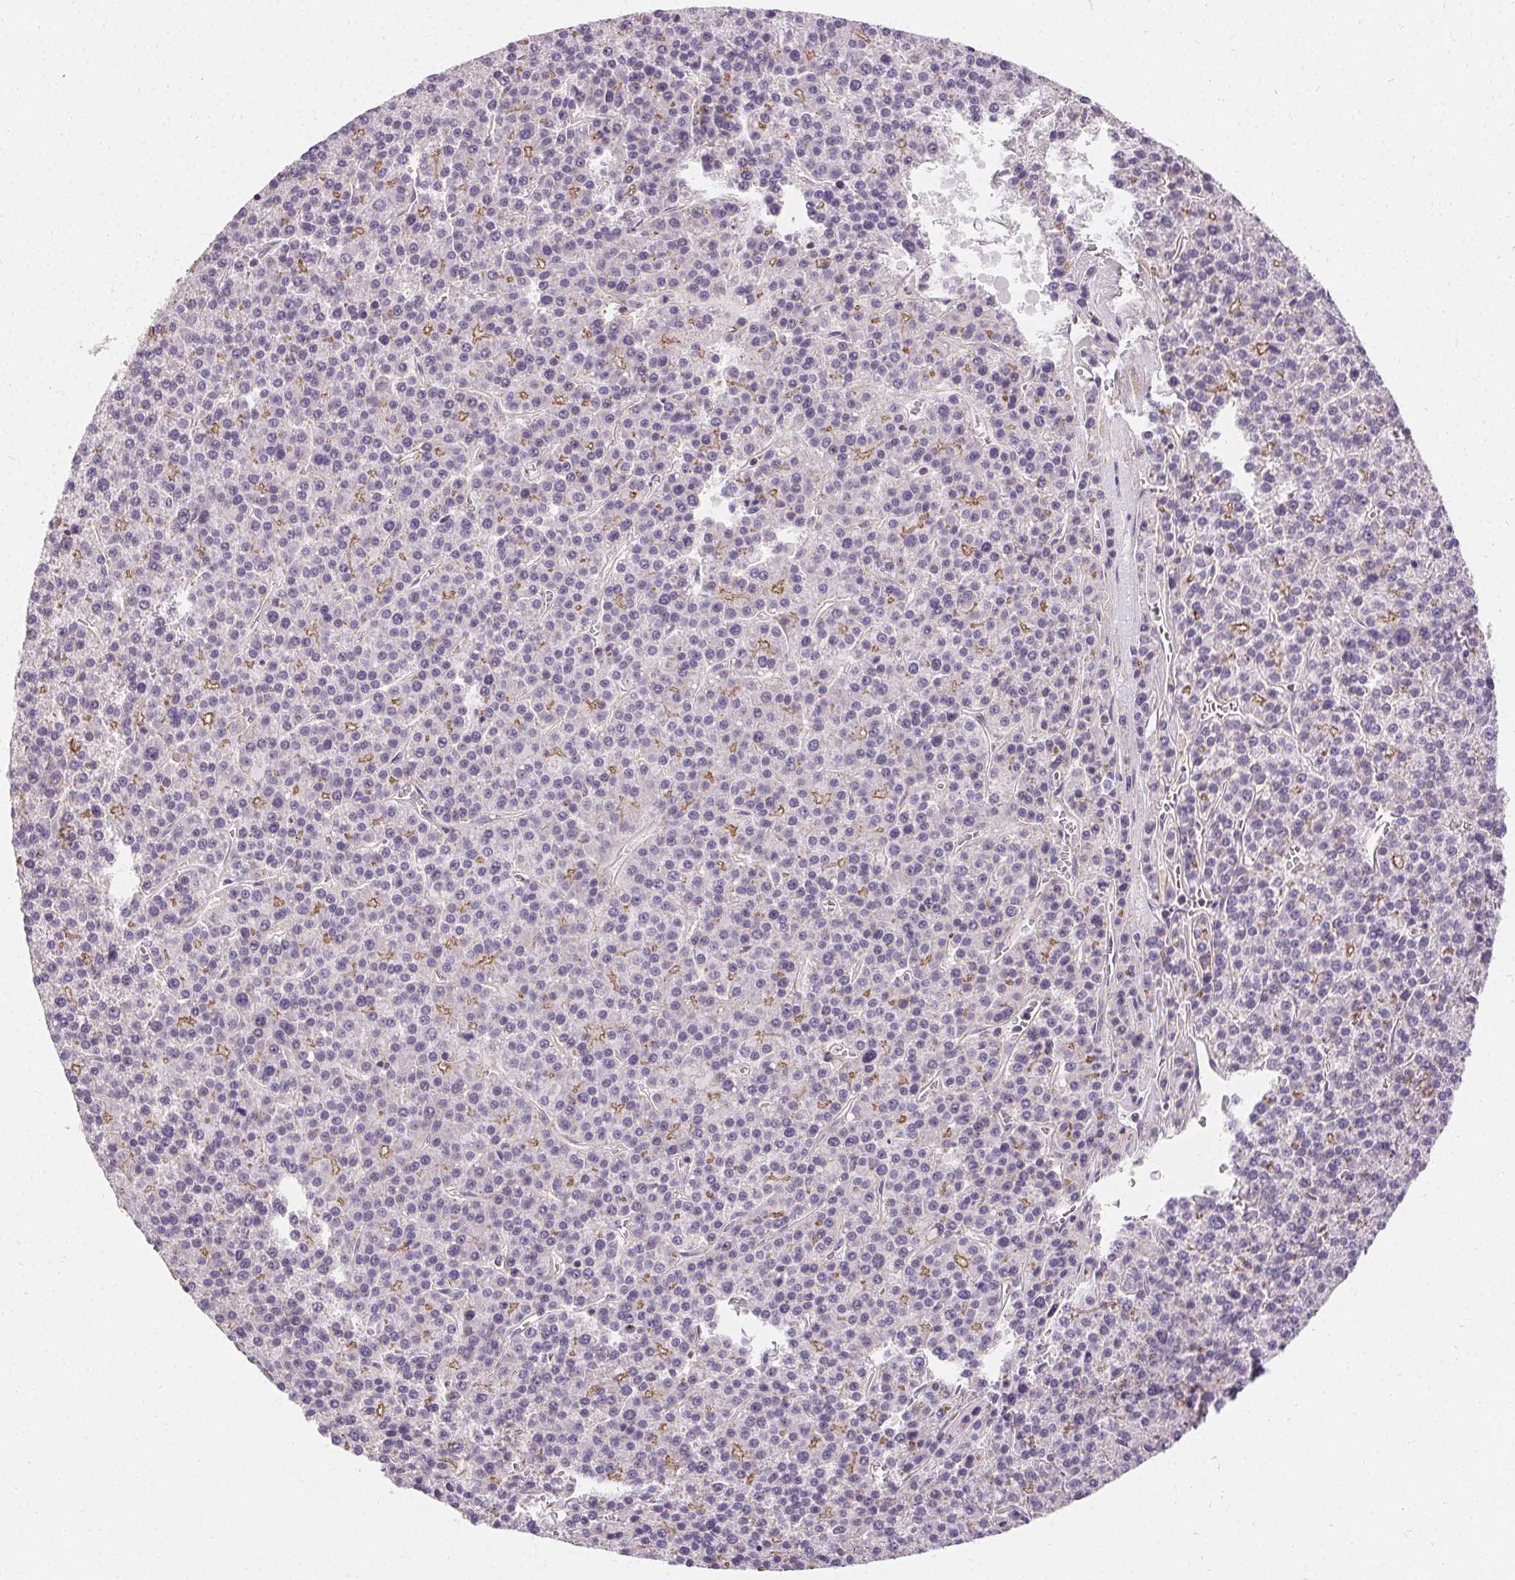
{"staining": {"intensity": "negative", "quantity": "none", "location": "none"}, "tissue": "liver cancer", "cell_type": "Tumor cells", "image_type": "cancer", "snomed": [{"axis": "morphology", "description": "Carcinoma, Hepatocellular, NOS"}, {"axis": "topography", "description": "Liver"}], "caption": "Immunohistochemical staining of human liver hepatocellular carcinoma displays no significant expression in tumor cells. Nuclei are stained in blue.", "gene": "APLP1", "patient": {"sex": "female", "age": 58}}